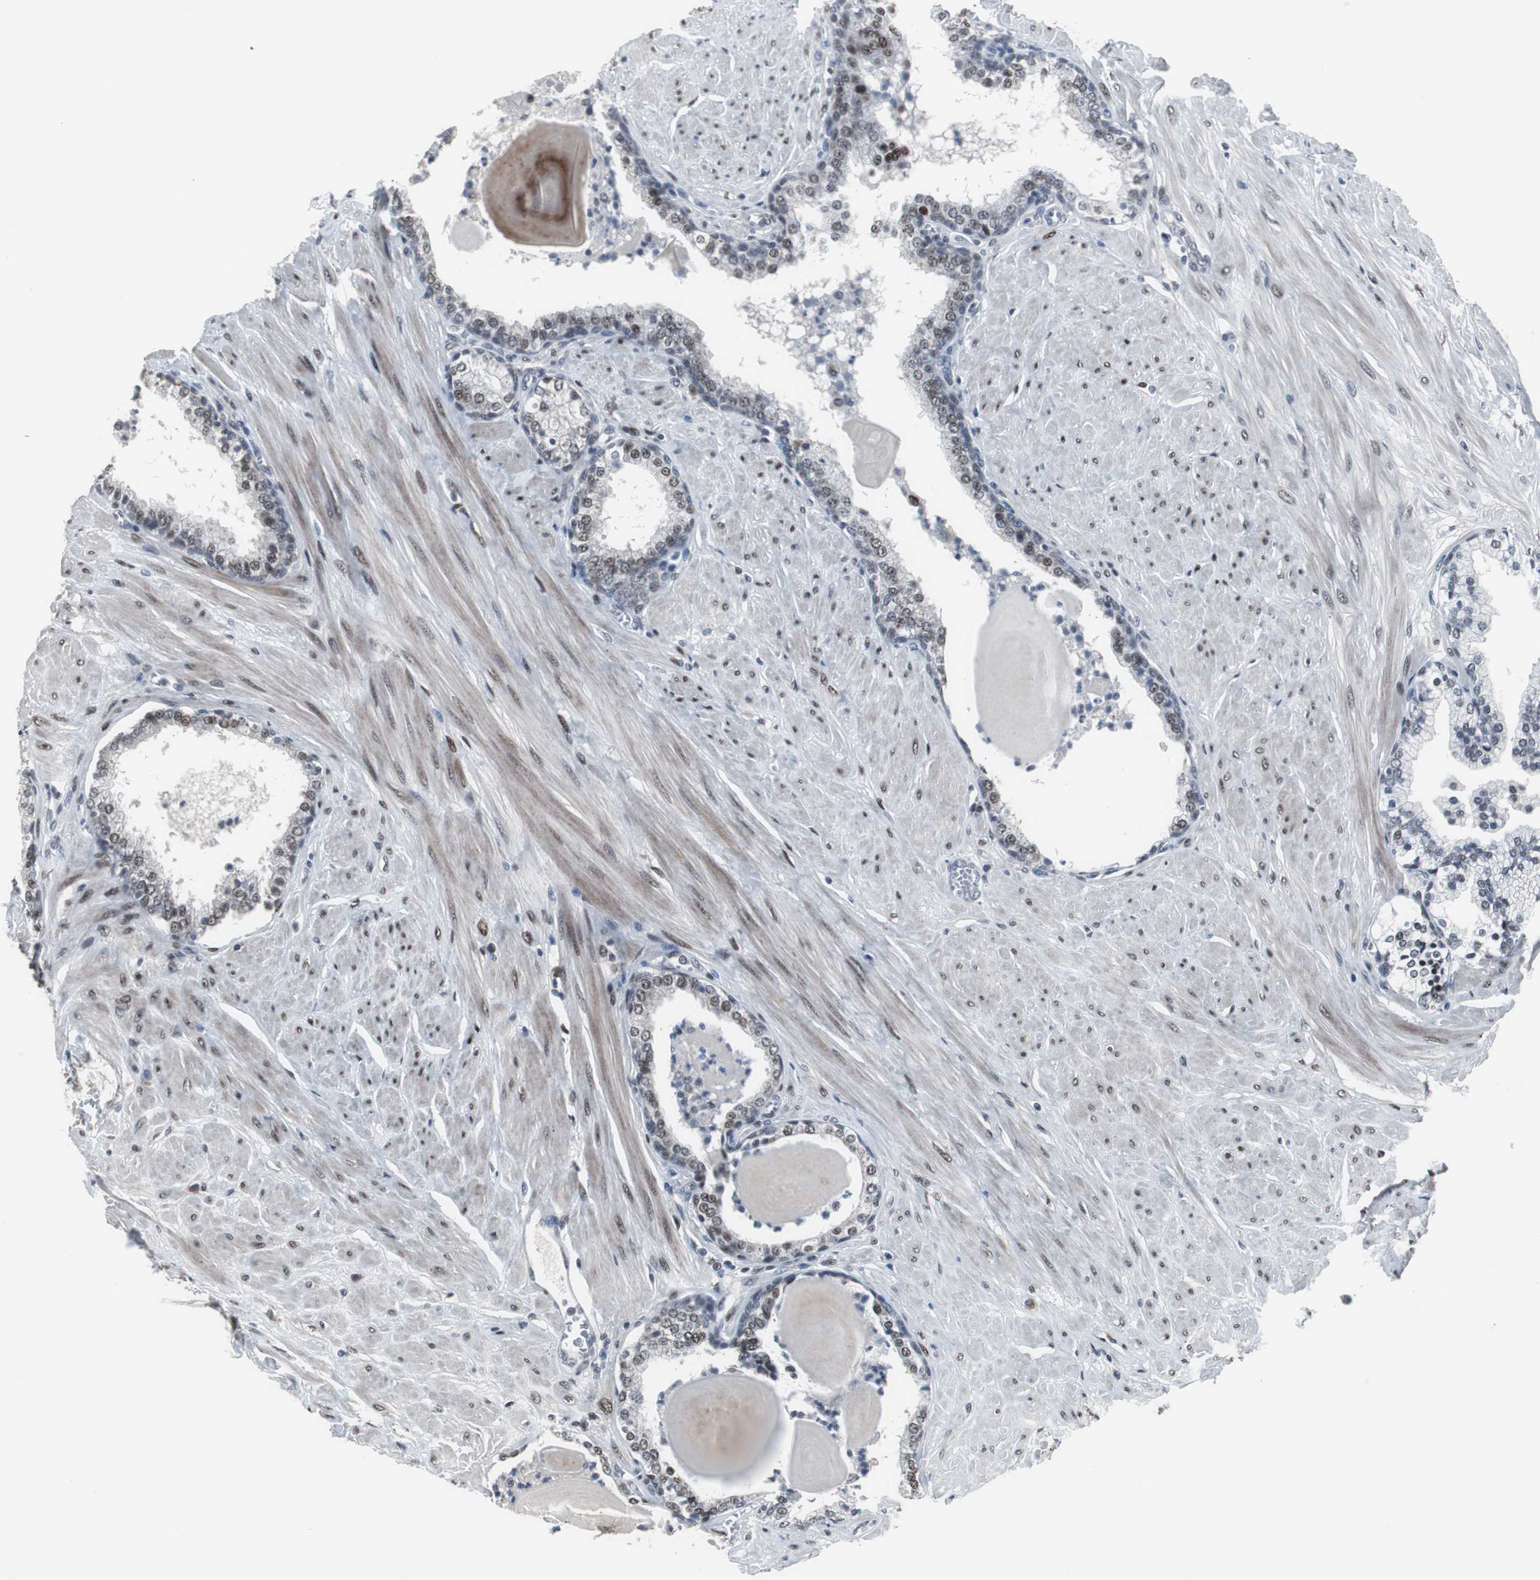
{"staining": {"intensity": "moderate", "quantity": "25%-75%", "location": "nuclear"}, "tissue": "prostate", "cell_type": "Glandular cells", "image_type": "normal", "snomed": [{"axis": "morphology", "description": "Normal tissue, NOS"}, {"axis": "topography", "description": "Prostate"}], "caption": "A high-resolution histopathology image shows immunohistochemistry staining of unremarkable prostate, which demonstrates moderate nuclear expression in about 25%-75% of glandular cells.", "gene": "FOXP4", "patient": {"sex": "male", "age": 51}}